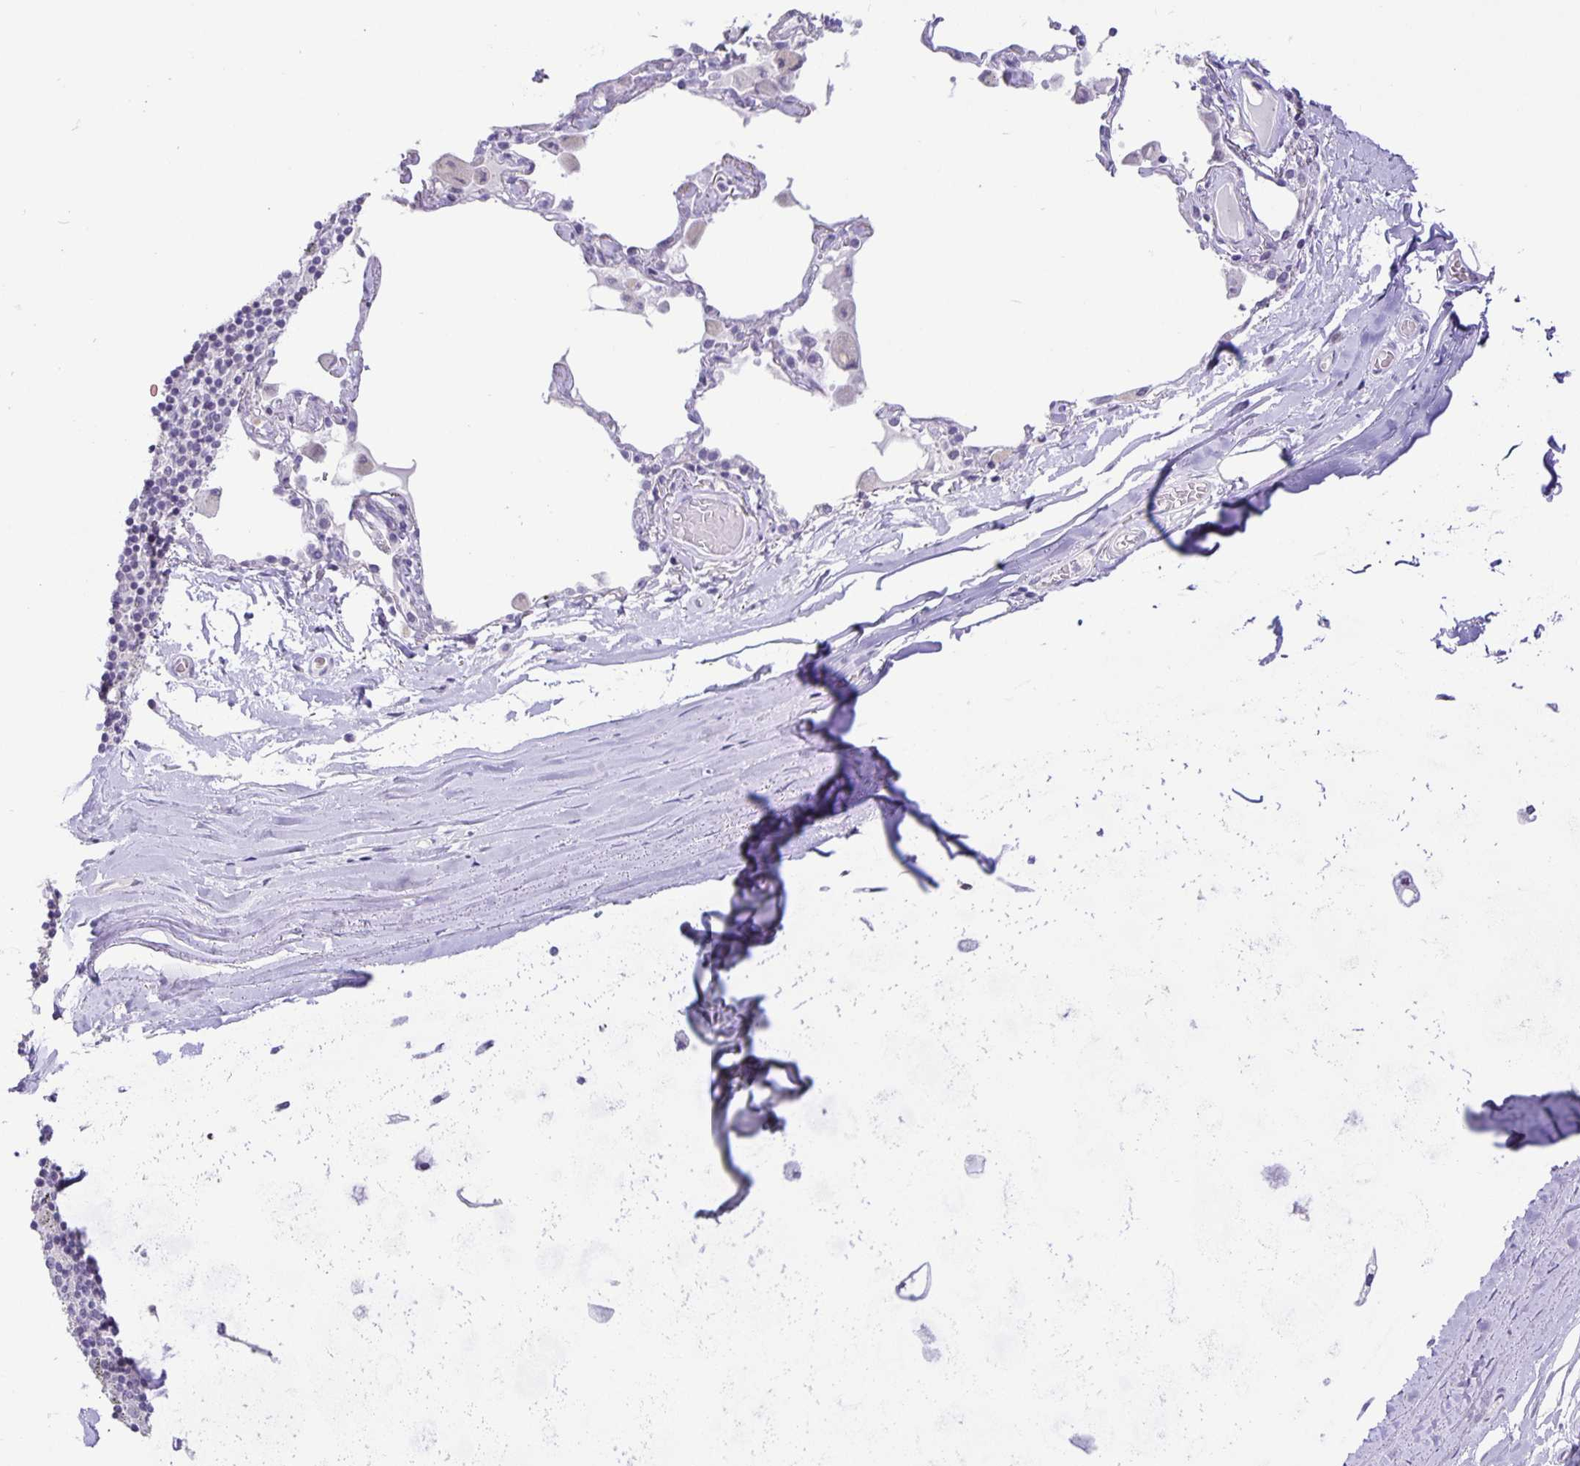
{"staining": {"intensity": "negative", "quantity": "none", "location": "none"}, "tissue": "soft tissue", "cell_type": "Chondrocytes", "image_type": "normal", "snomed": [{"axis": "morphology", "description": "Normal tissue, NOS"}, {"axis": "topography", "description": "Cartilage tissue"}, {"axis": "topography", "description": "Bronchus"}], "caption": "A histopathology image of human soft tissue is negative for staining in chondrocytes. (IHC, brightfield microscopy, high magnification).", "gene": "FOSL2", "patient": {"sex": "male", "age": 64}}